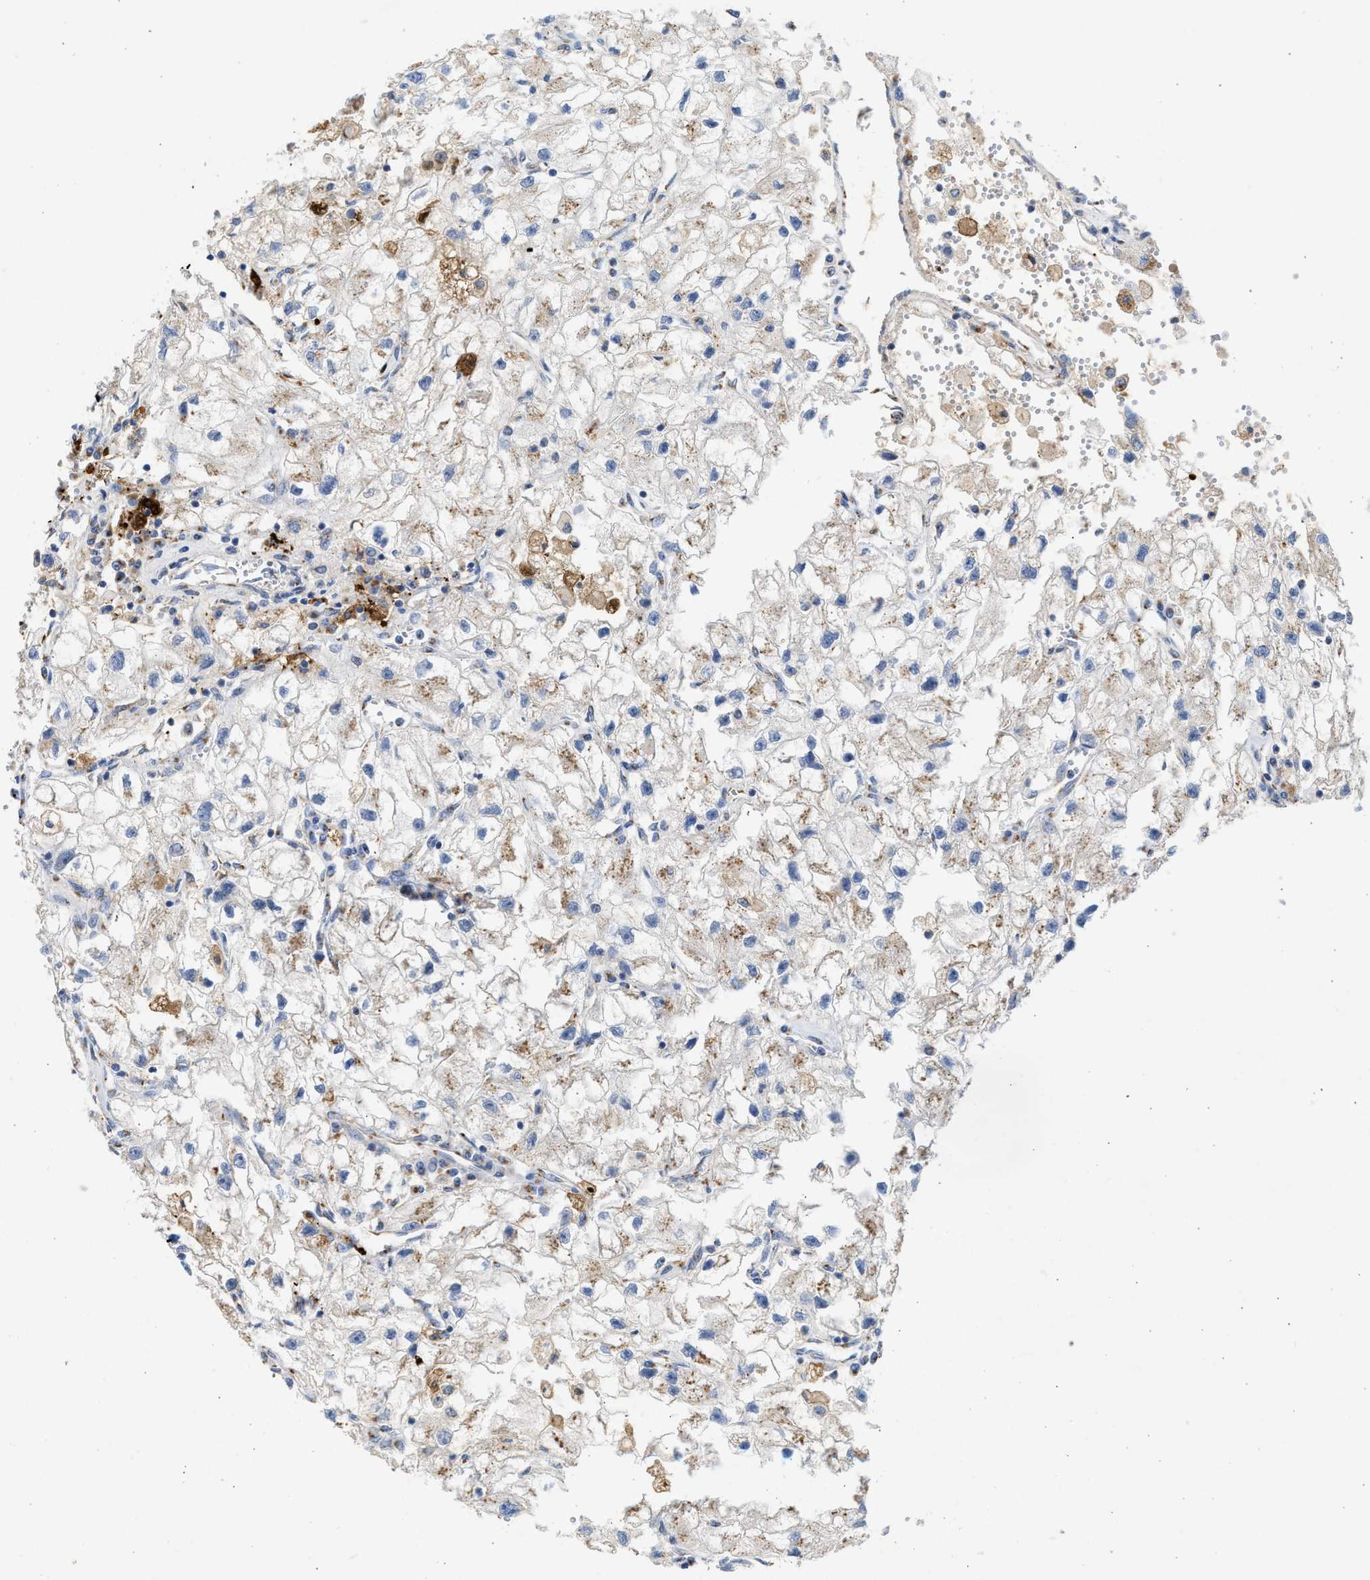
{"staining": {"intensity": "moderate", "quantity": "<25%", "location": "cytoplasmic/membranous"}, "tissue": "renal cancer", "cell_type": "Tumor cells", "image_type": "cancer", "snomed": [{"axis": "morphology", "description": "Adenocarcinoma, NOS"}, {"axis": "topography", "description": "Kidney"}], "caption": "Human renal cancer (adenocarcinoma) stained for a protein (brown) displays moderate cytoplasmic/membranous positive staining in approximately <25% of tumor cells.", "gene": "IPO8", "patient": {"sex": "female", "age": 70}}